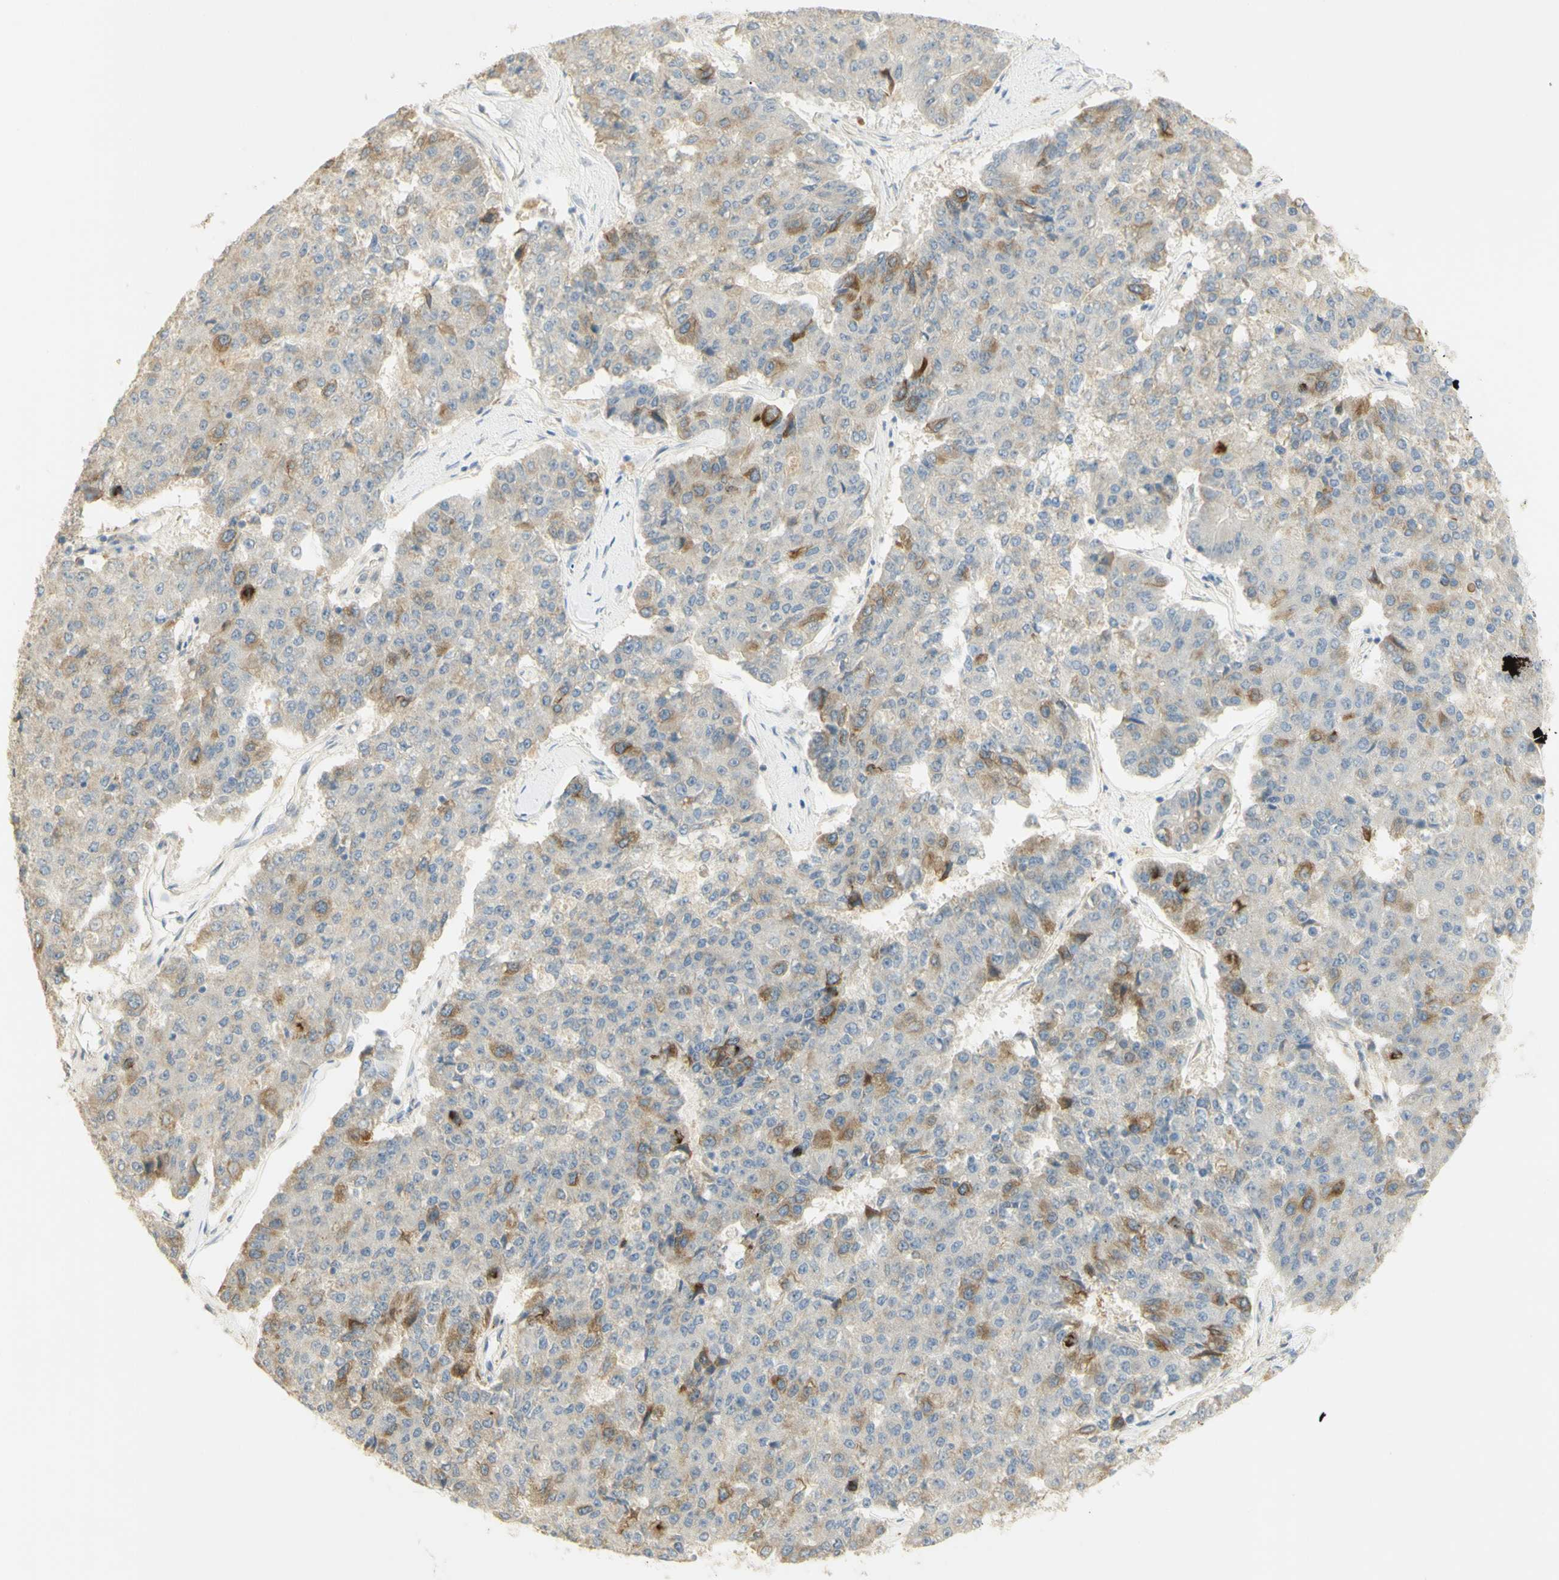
{"staining": {"intensity": "moderate", "quantity": "25%-75%", "location": "cytoplasmic/membranous"}, "tissue": "pancreatic cancer", "cell_type": "Tumor cells", "image_type": "cancer", "snomed": [{"axis": "morphology", "description": "Adenocarcinoma, NOS"}, {"axis": "topography", "description": "Pancreas"}], "caption": "Immunohistochemistry (DAB (3,3'-diaminobenzidine)) staining of pancreatic cancer shows moderate cytoplasmic/membranous protein staining in about 25%-75% of tumor cells.", "gene": "KIF11", "patient": {"sex": "male", "age": 50}}